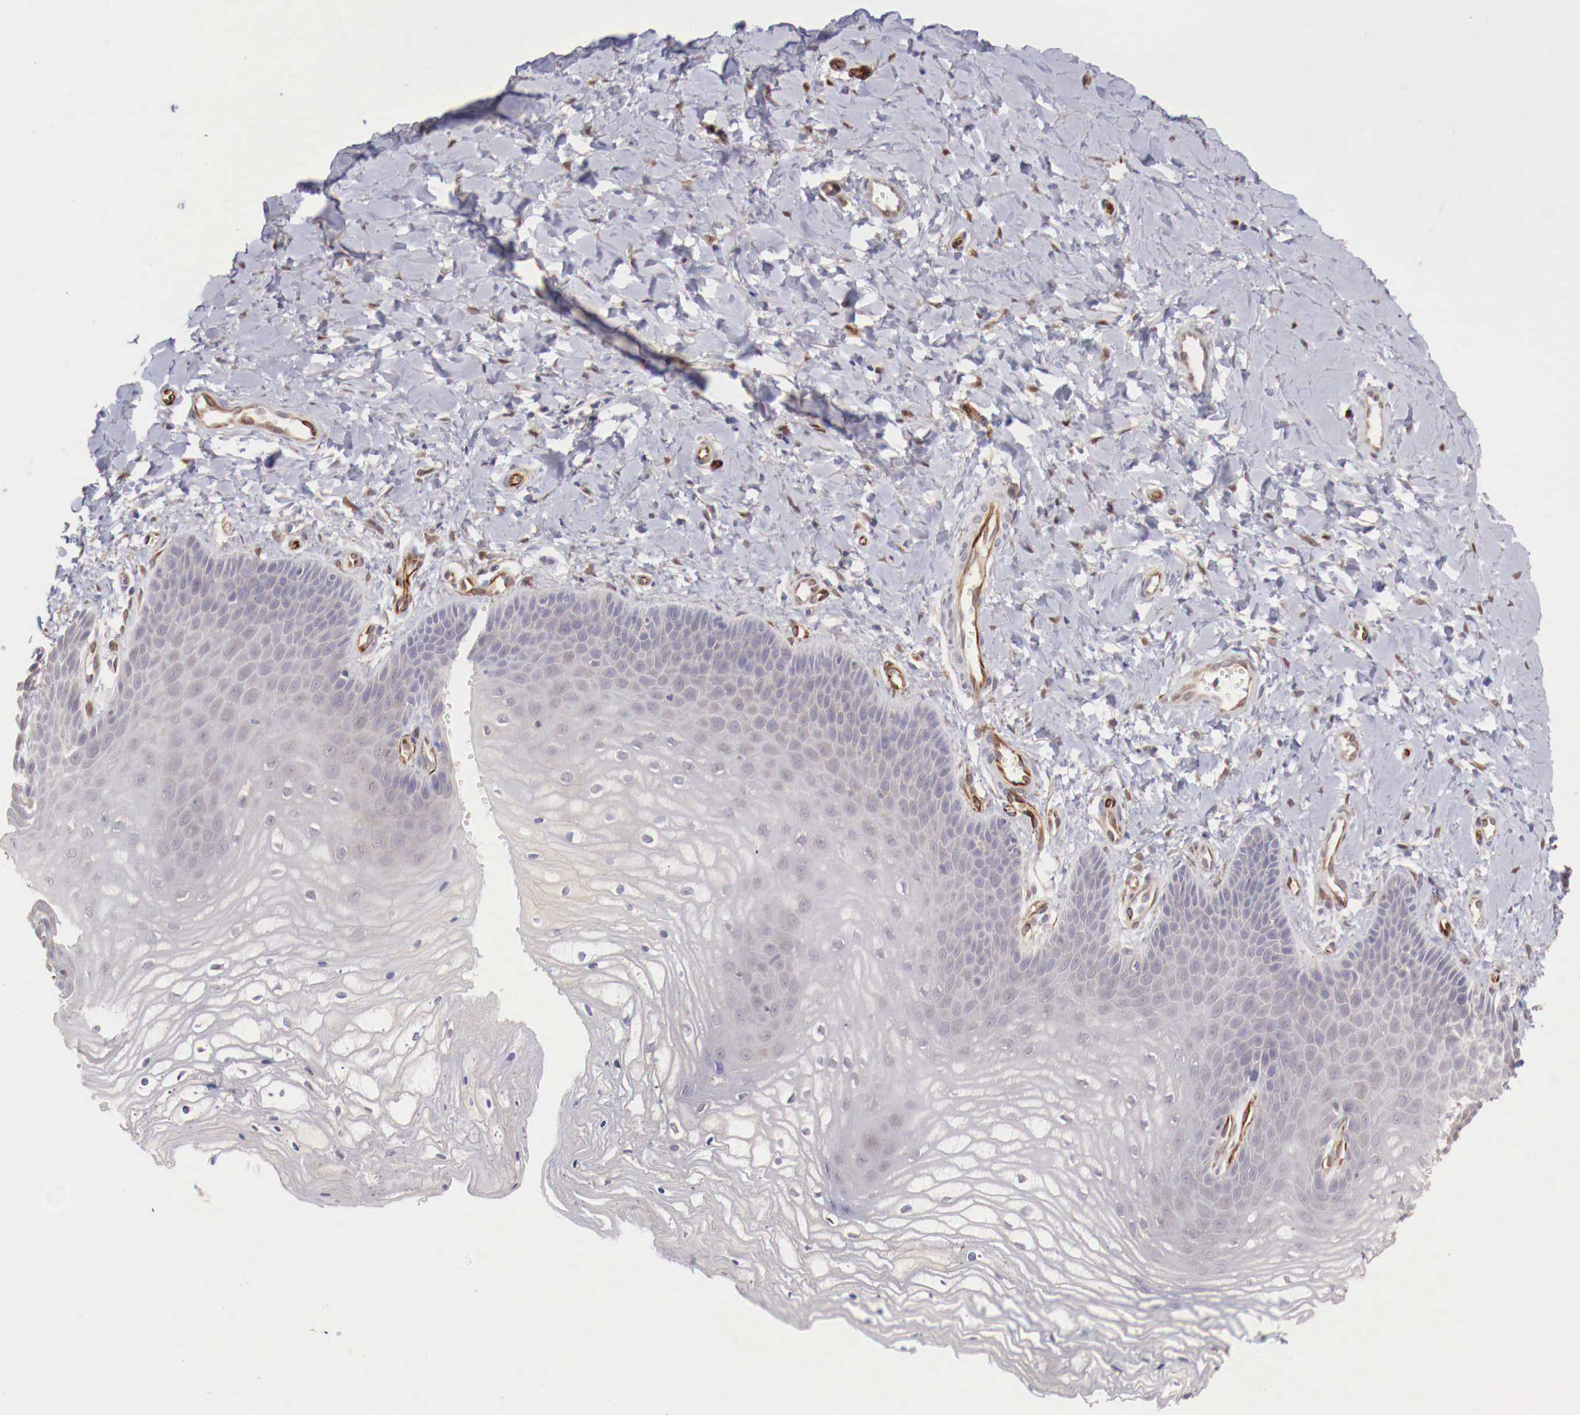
{"staining": {"intensity": "negative", "quantity": "none", "location": "none"}, "tissue": "vagina", "cell_type": "Squamous epithelial cells", "image_type": "normal", "snomed": [{"axis": "morphology", "description": "Normal tissue, NOS"}, {"axis": "topography", "description": "Vagina"}], "caption": "Human vagina stained for a protein using immunohistochemistry (IHC) demonstrates no staining in squamous epithelial cells.", "gene": "WT1", "patient": {"sex": "female", "age": 68}}